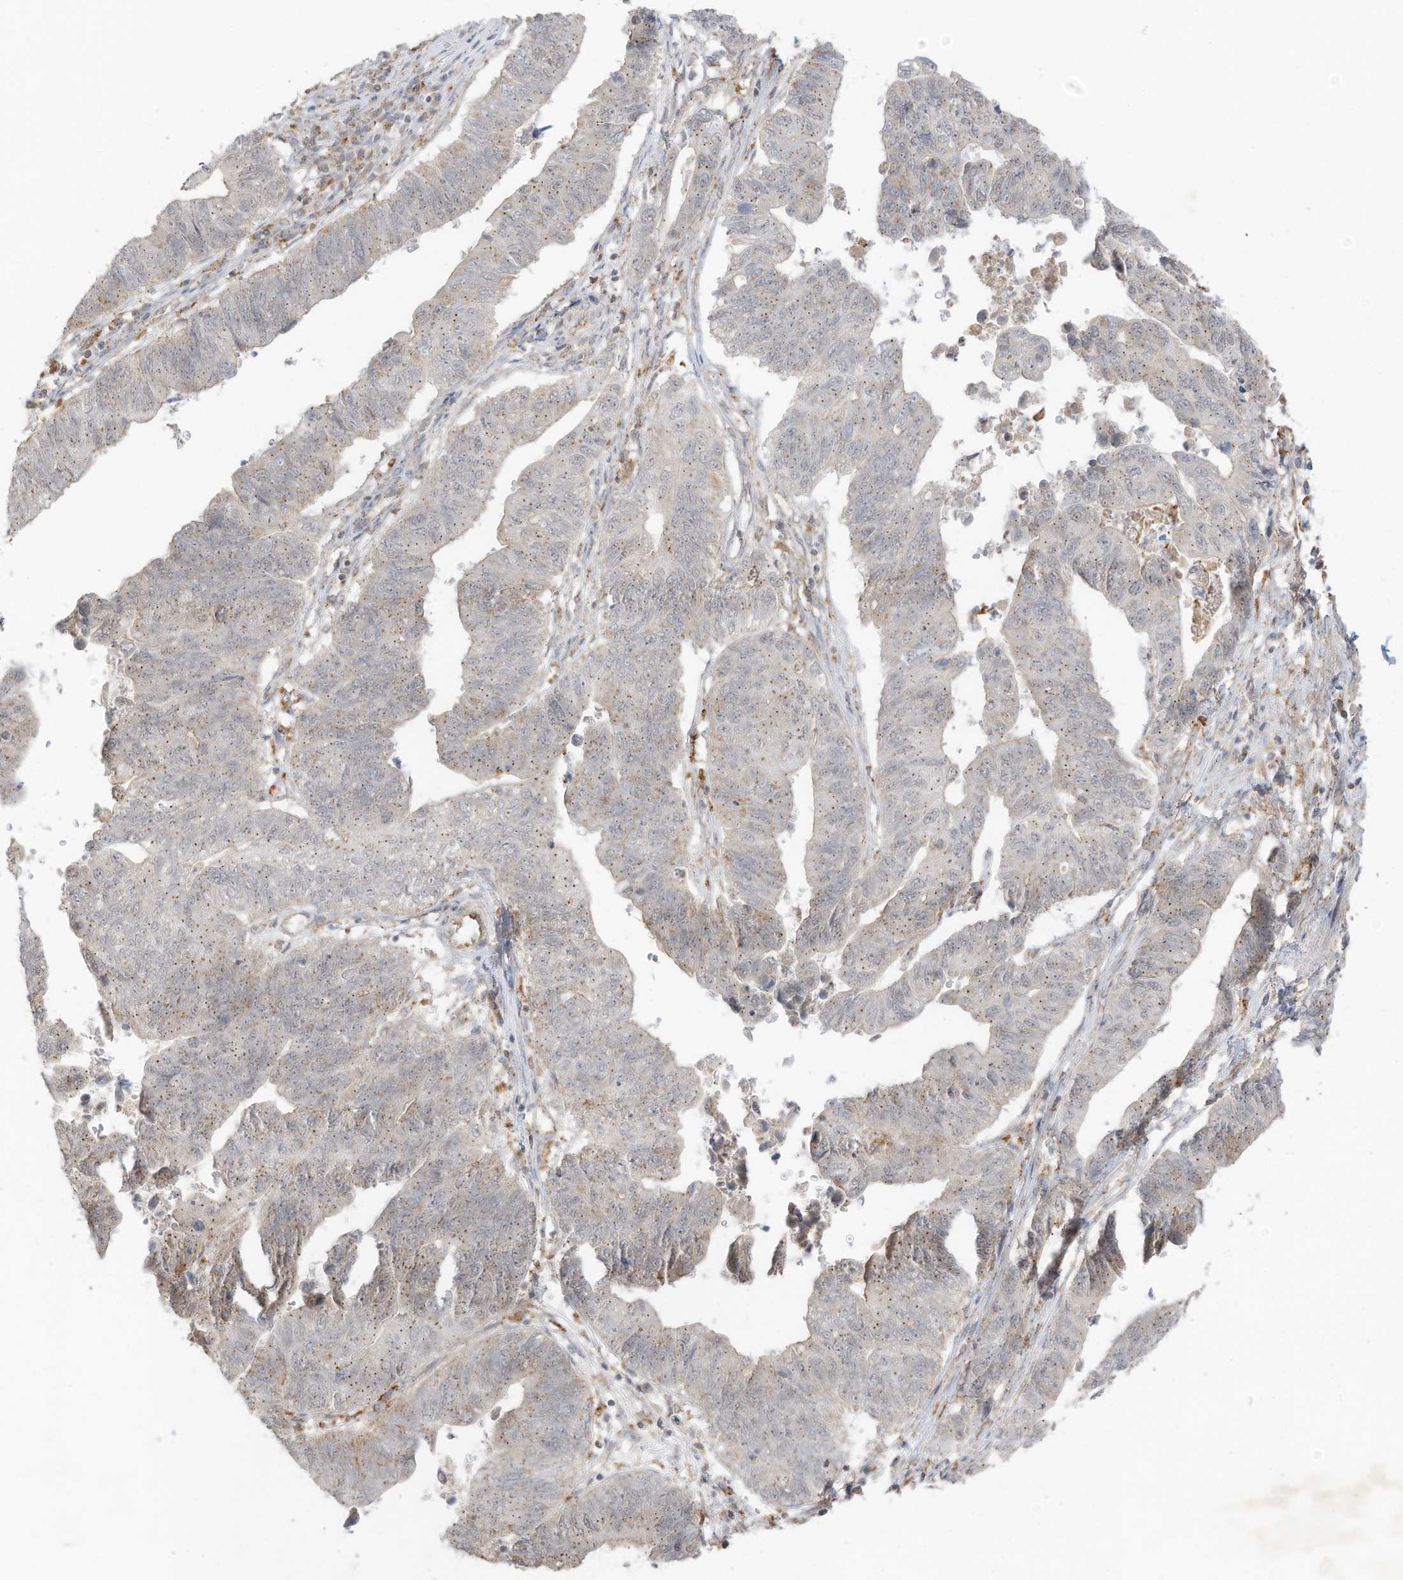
{"staining": {"intensity": "weak", "quantity": ">75%", "location": "cytoplasmic/membranous"}, "tissue": "stomach cancer", "cell_type": "Tumor cells", "image_type": "cancer", "snomed": [{"axis": "morphology", "description": "Adenocarcinoma, NOS"}, {"axis": "topography", "description": "Stomach"}], "caption": "Immunohistochemical staining of stomach cancer (adenocarcinoma) exhibits low levels of weak cytoplasmic/membranous protein positivity in approximately >75% of tumor cells.", "gene": "N4BP3", "patient": {"sex": "male", "age": 59}}